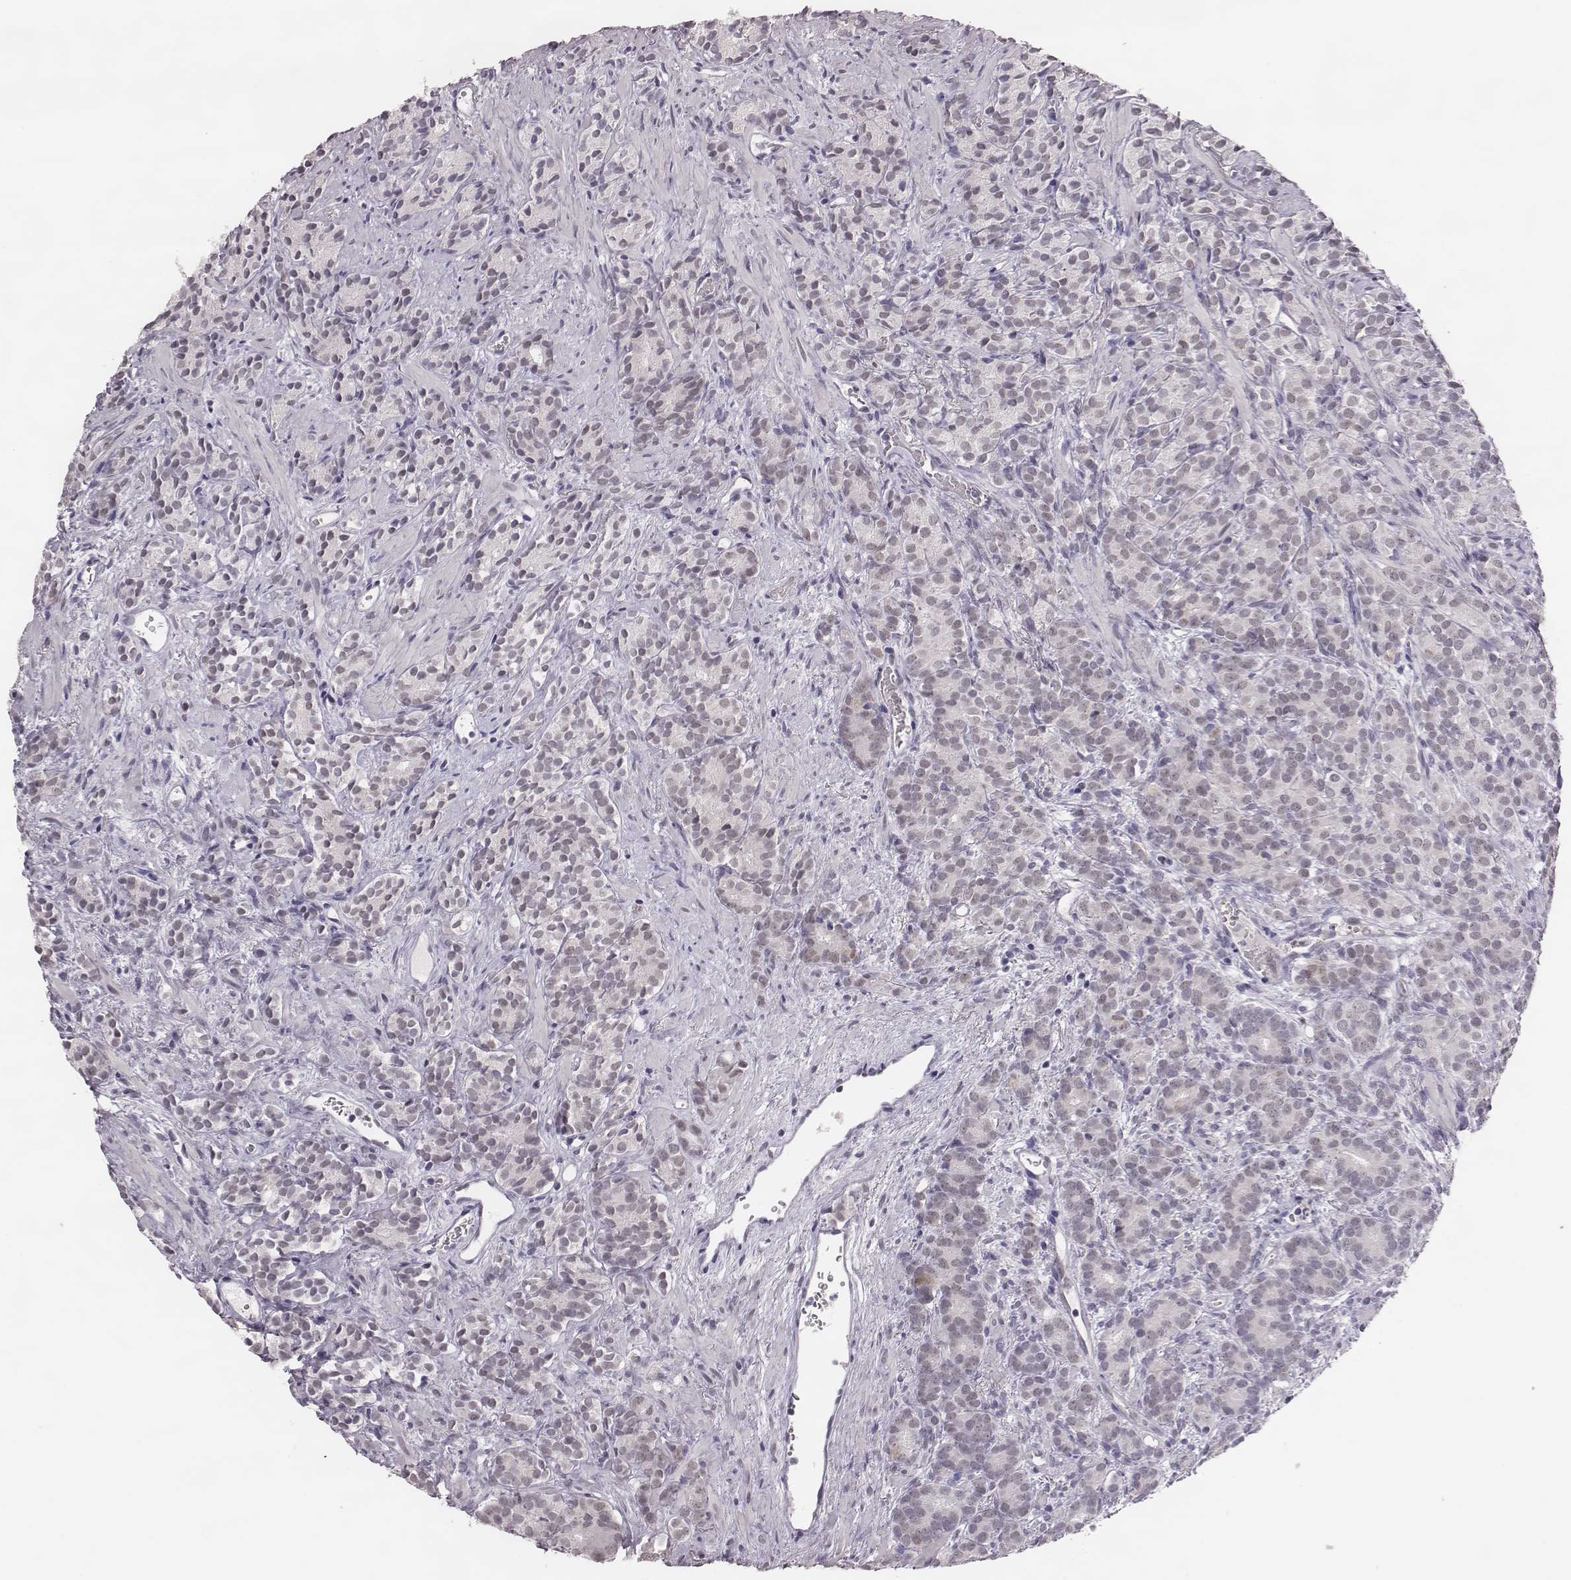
{"staining": {"intensity": "negative", "quantity": "none", "location": "none"}, "tissue": "prostate cancer", "cell_type": "Tumor cells", "image_type": "cancer", "snomed": [{"axis": "morphology", "description": "Adenocarcinoma, High grade"}, {"axis": "topography", "description": "Prostate"}], "caption": "The immunohistochemistry (IHC) photomicrograph has no significant staining in tumor cells of prostate cancer (adenocarcinoma (high-grade)) tissue.", "gene": "PBK", "patient": {"sex": "male", "age": 84}}